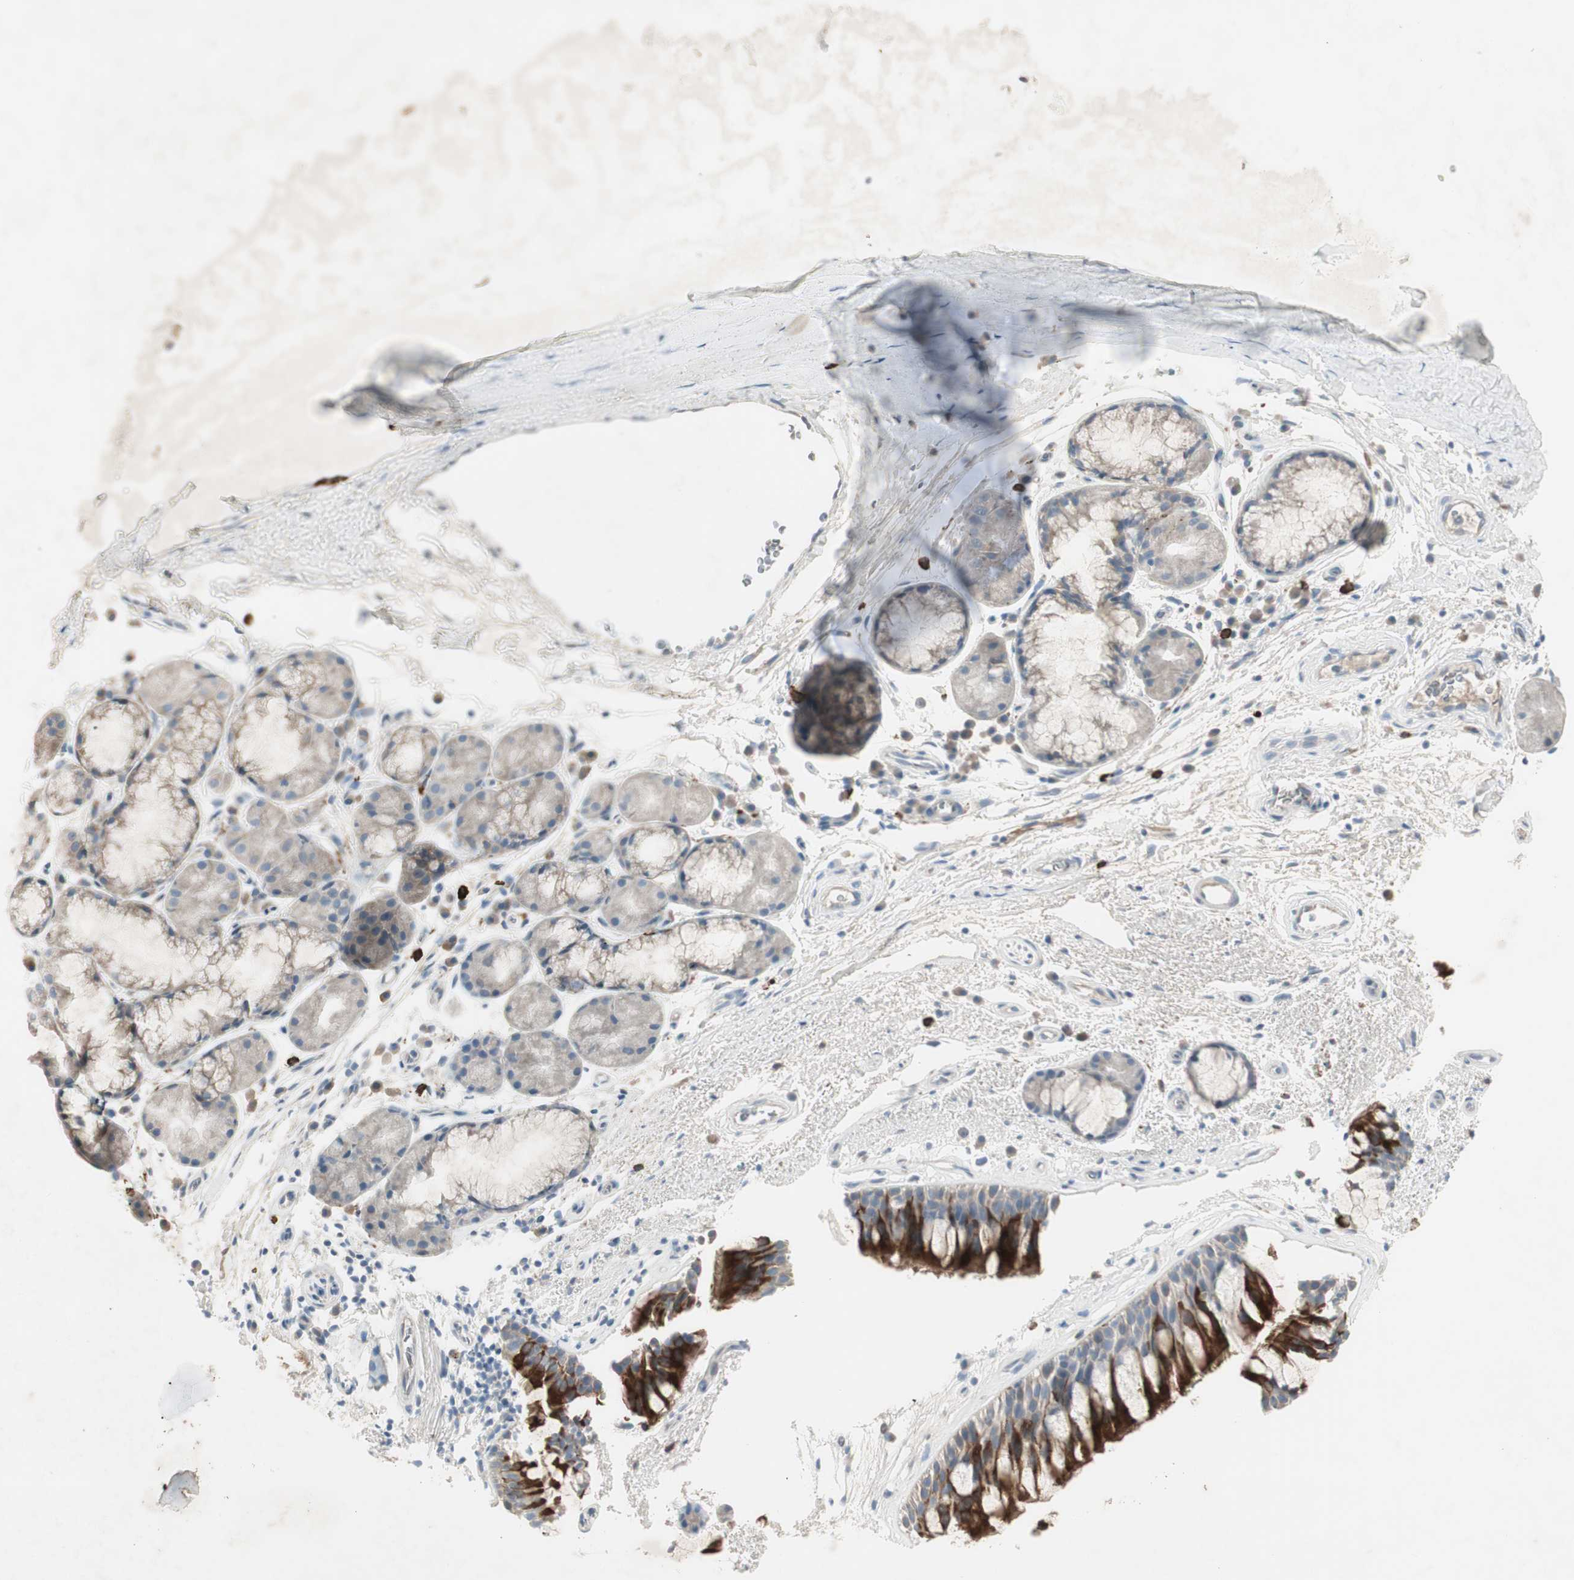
{"staining": {"intensity": "strong", "quantity": "25%-75%", "location": "cytoplasmic/membranous"}, "tissue": "bronchus", "cell_type": "Respiratory epithelial cells", "image_type": "normal", "snomed": [{"axis": "morphology", "description": "Normal tissue, NOS"}, {"axis": "topography", "description": "Bronchus"}], "caption": "A photomicrograph showing strong cytoplasmic/membranous staining in approximately 25%-75% of respiratory epithelial cells in unremarkable bronchus, as visualized by brown immunohistochemical staining.", "gene": "MAPRE3", "patient": {"sex": "female", "age": 54}}